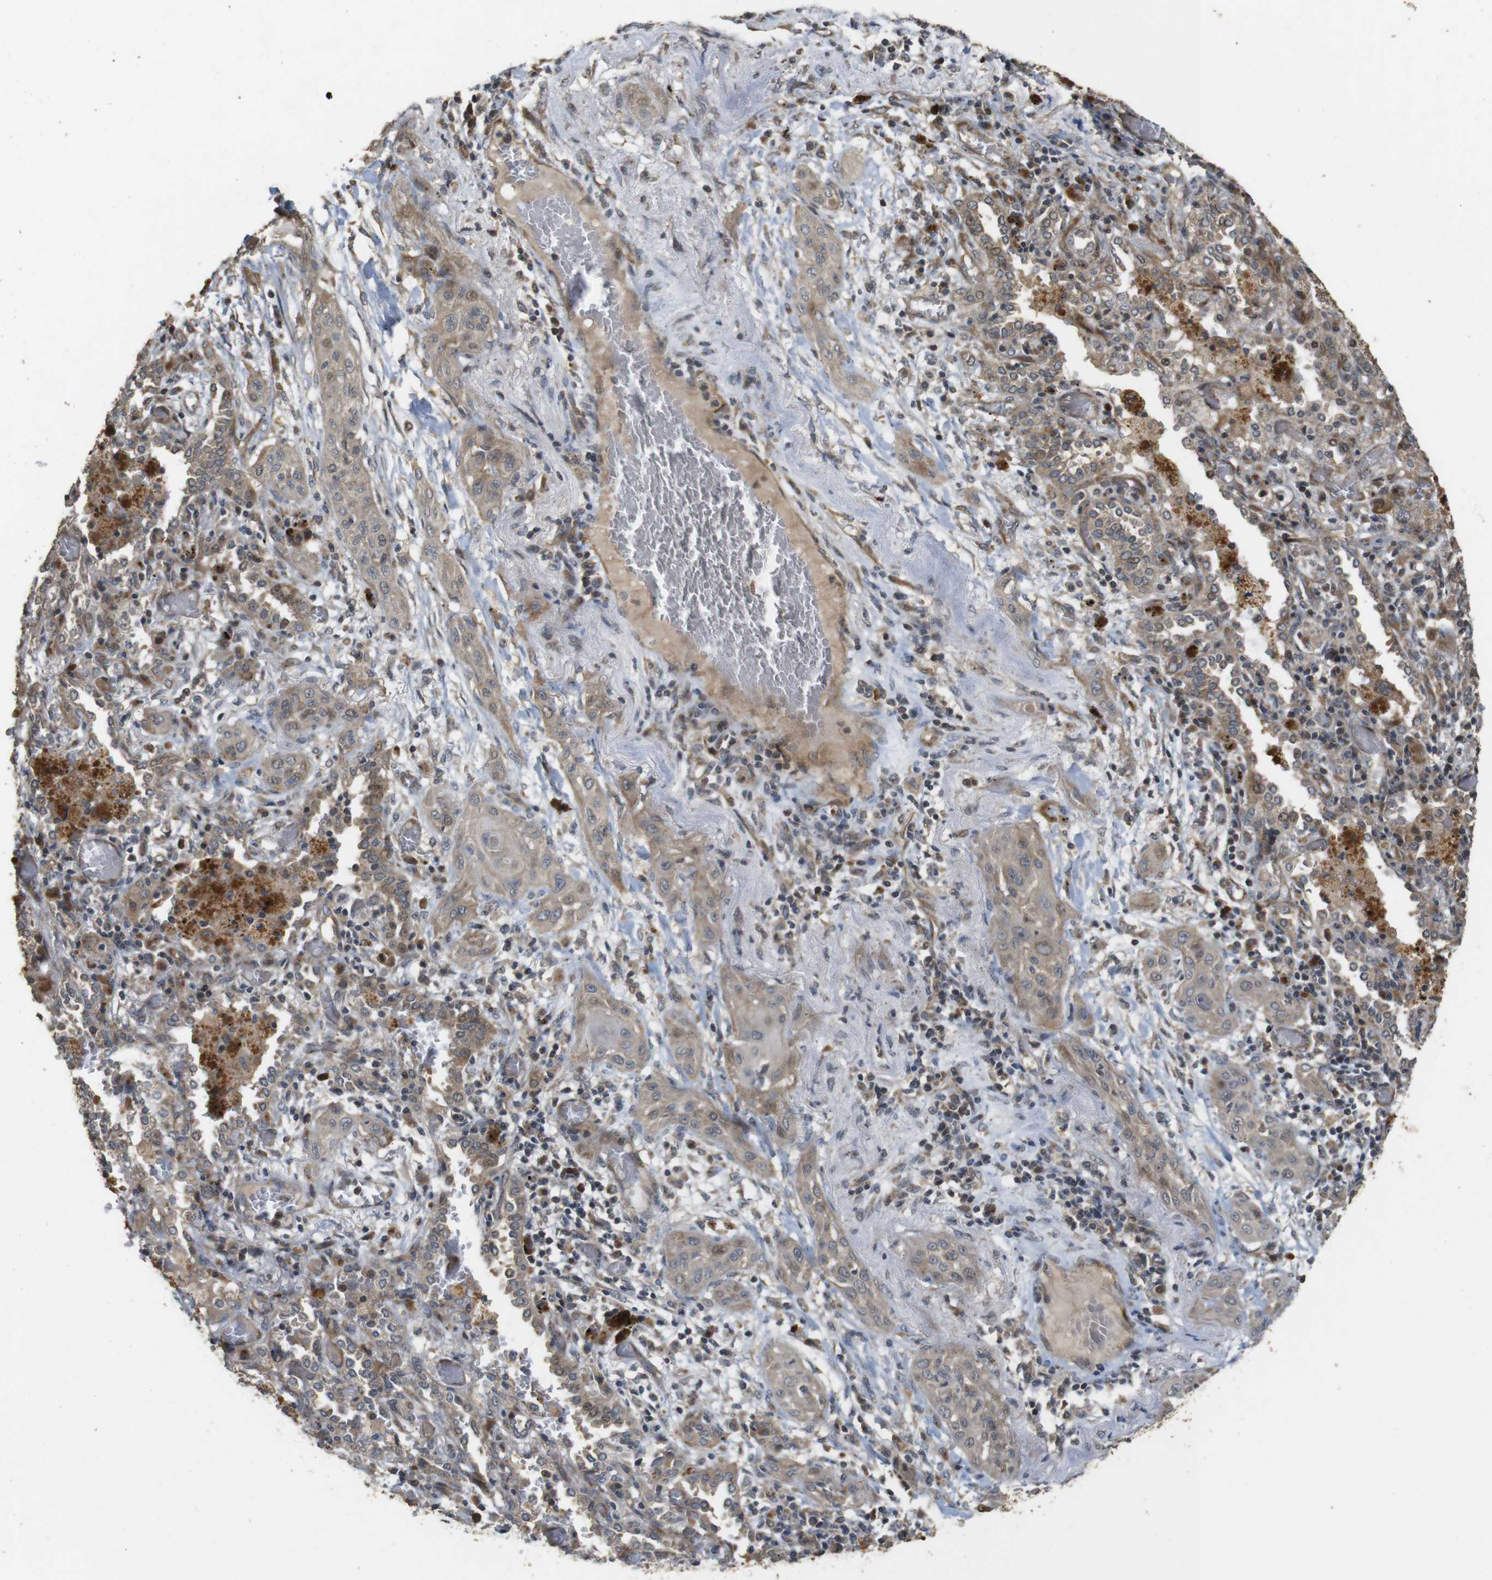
{"staining": {"intensity": "weak", "quantity": ">75%", "location": "cytoplasmic/membranous"}, "tissue": "lung cancer", "cell_type": "Tumor cells", "image_type": "cancer", "snomed": [{"axis": "morphology", "description": "Squamous cell carcinoma, NOS"}, {"axis": "topography", "description": "Lung"}], "caption": "Immunohistochemistry (IHC) of human squamous cell carcinoma (lung) shows low levels of weak cytoplasmic/membranous staining in about >75% of tumor cells.", "gene": "PCDHB10", "patient": {"sex": "female", "age": 47}}